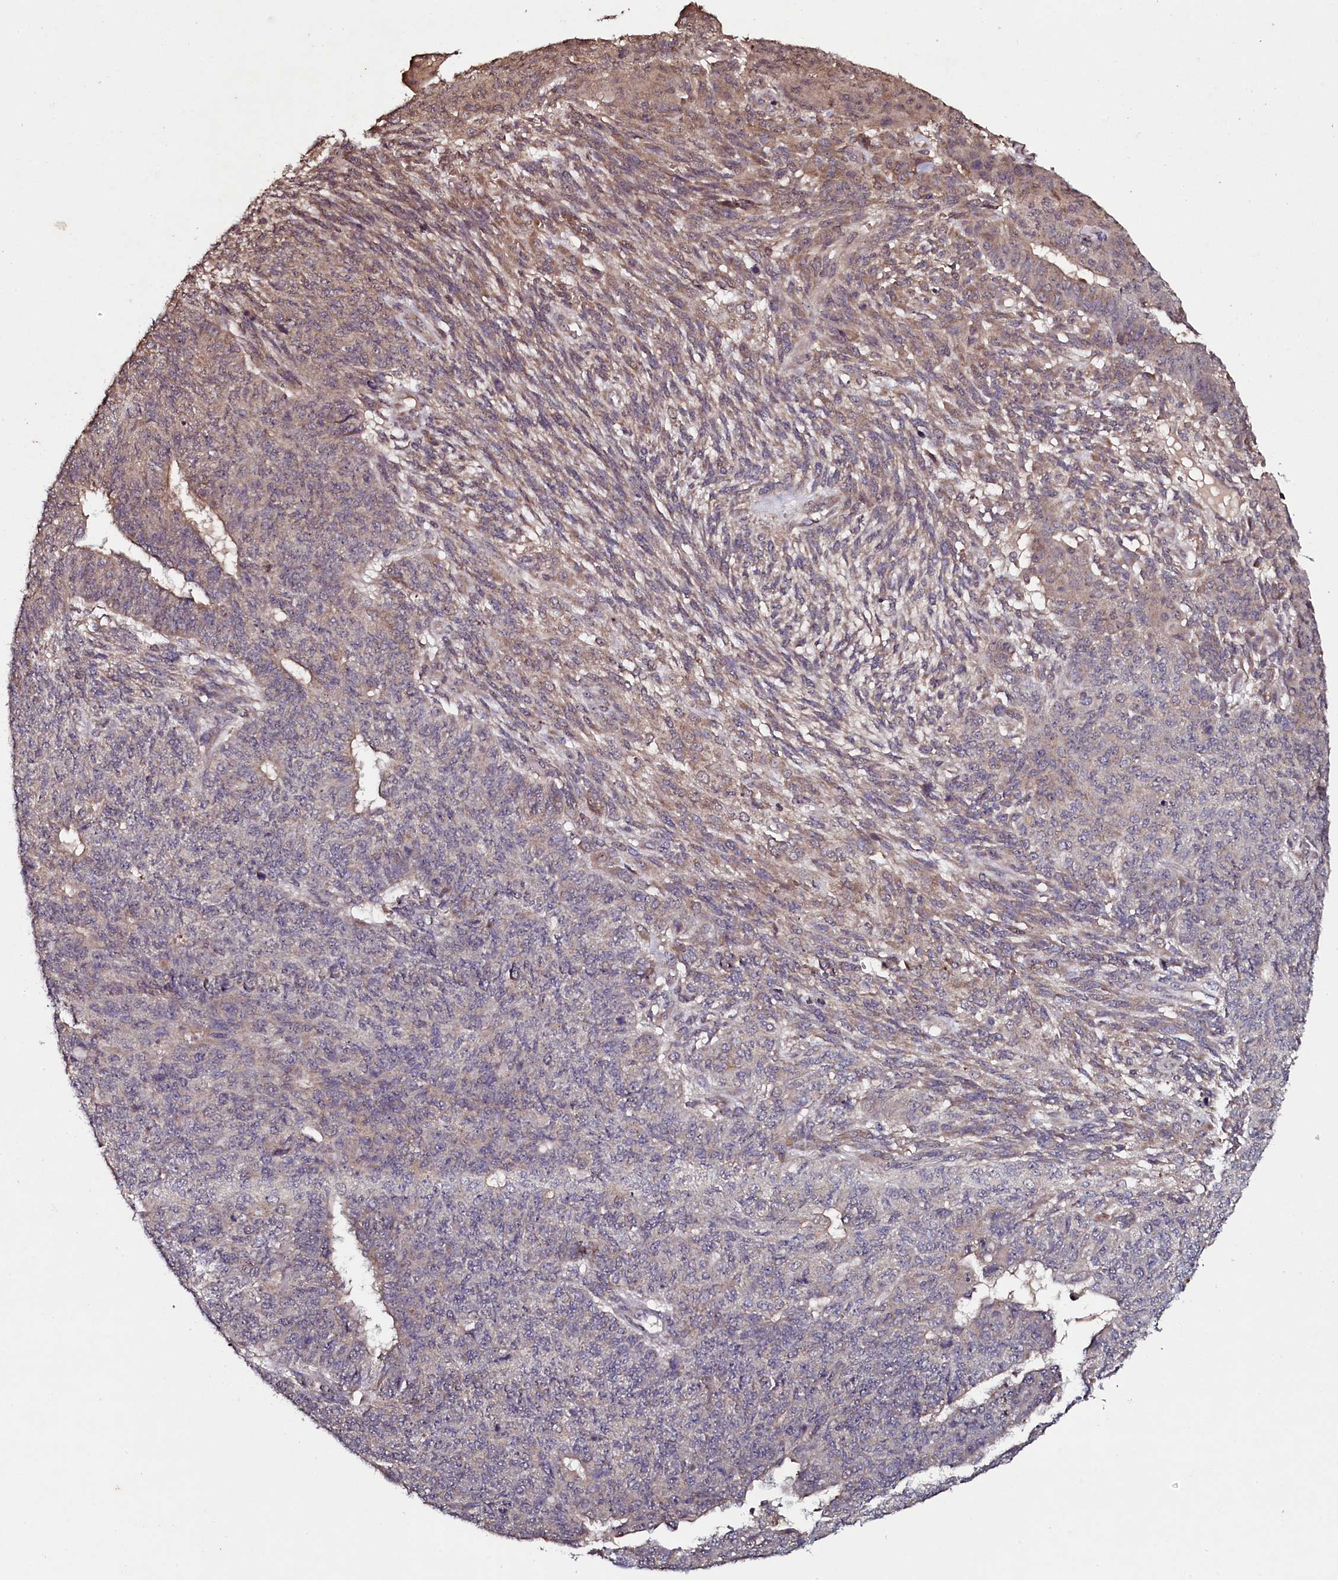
{"staining": {"intensity": "moderate", "quantity": "25%-75%", "location": "cytoplasmic/membranous"}, "tissue": "endometrial cancer", "cell_type": "Tumor cells", "image_type": "cancer", "snomed": [{"axis": "morphology", "description": "Adenocarcinoma, NOS"}, {"axis": "topography", "description": "Endometrium"}], "caption": "DAB (3,3'-diaminobenzidine) immunohistochemical staining of endometrial cancer shows moderate cytoplasmic/membranous protein staining in approximately 25%-75% of tumor cells.", "gene": "SEC24C", "patient": {"sex": "female", "age": 32}}